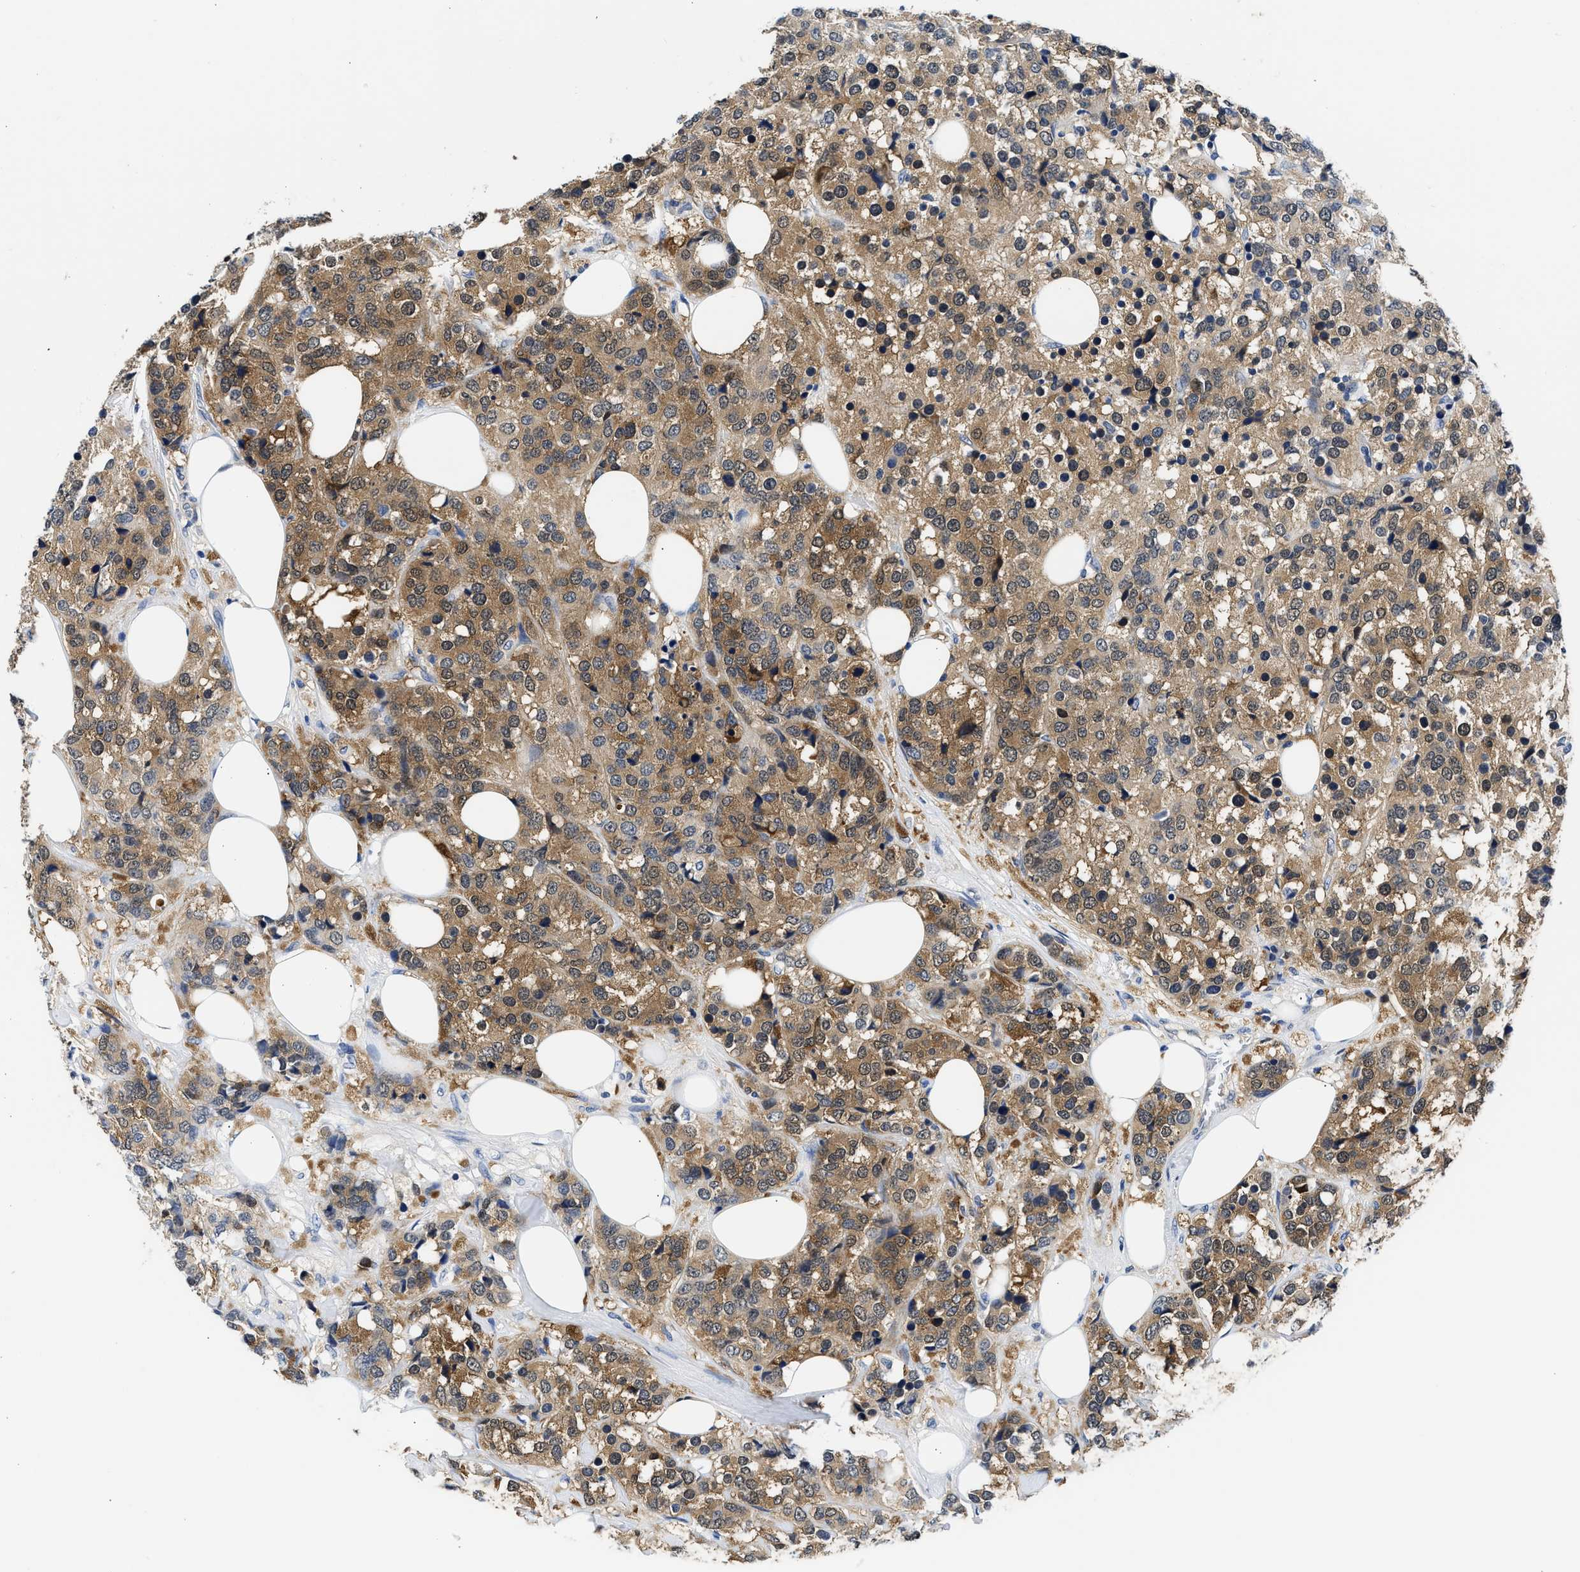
{"staining": {"intensity": "moderate", "quantity": ">75%", "location": "cytoplasmic/membranous"}, "tissue": "breast cancer", "cell_type": "Tumor cells", "image_type": "cancer", "snomed": [{"axis": "morphology", "description": "Lobular carcinoma"}, {"axis": "topography", "description": "Breast"}], "caption": "Protein analysis of lobular carcinoma (breast) tissue exhibits moderate cytoplasmic/membranous staining in about >75% of tumor cells.", "gene": "XPO5", "patient": {"sex": "female", "age": 59}}